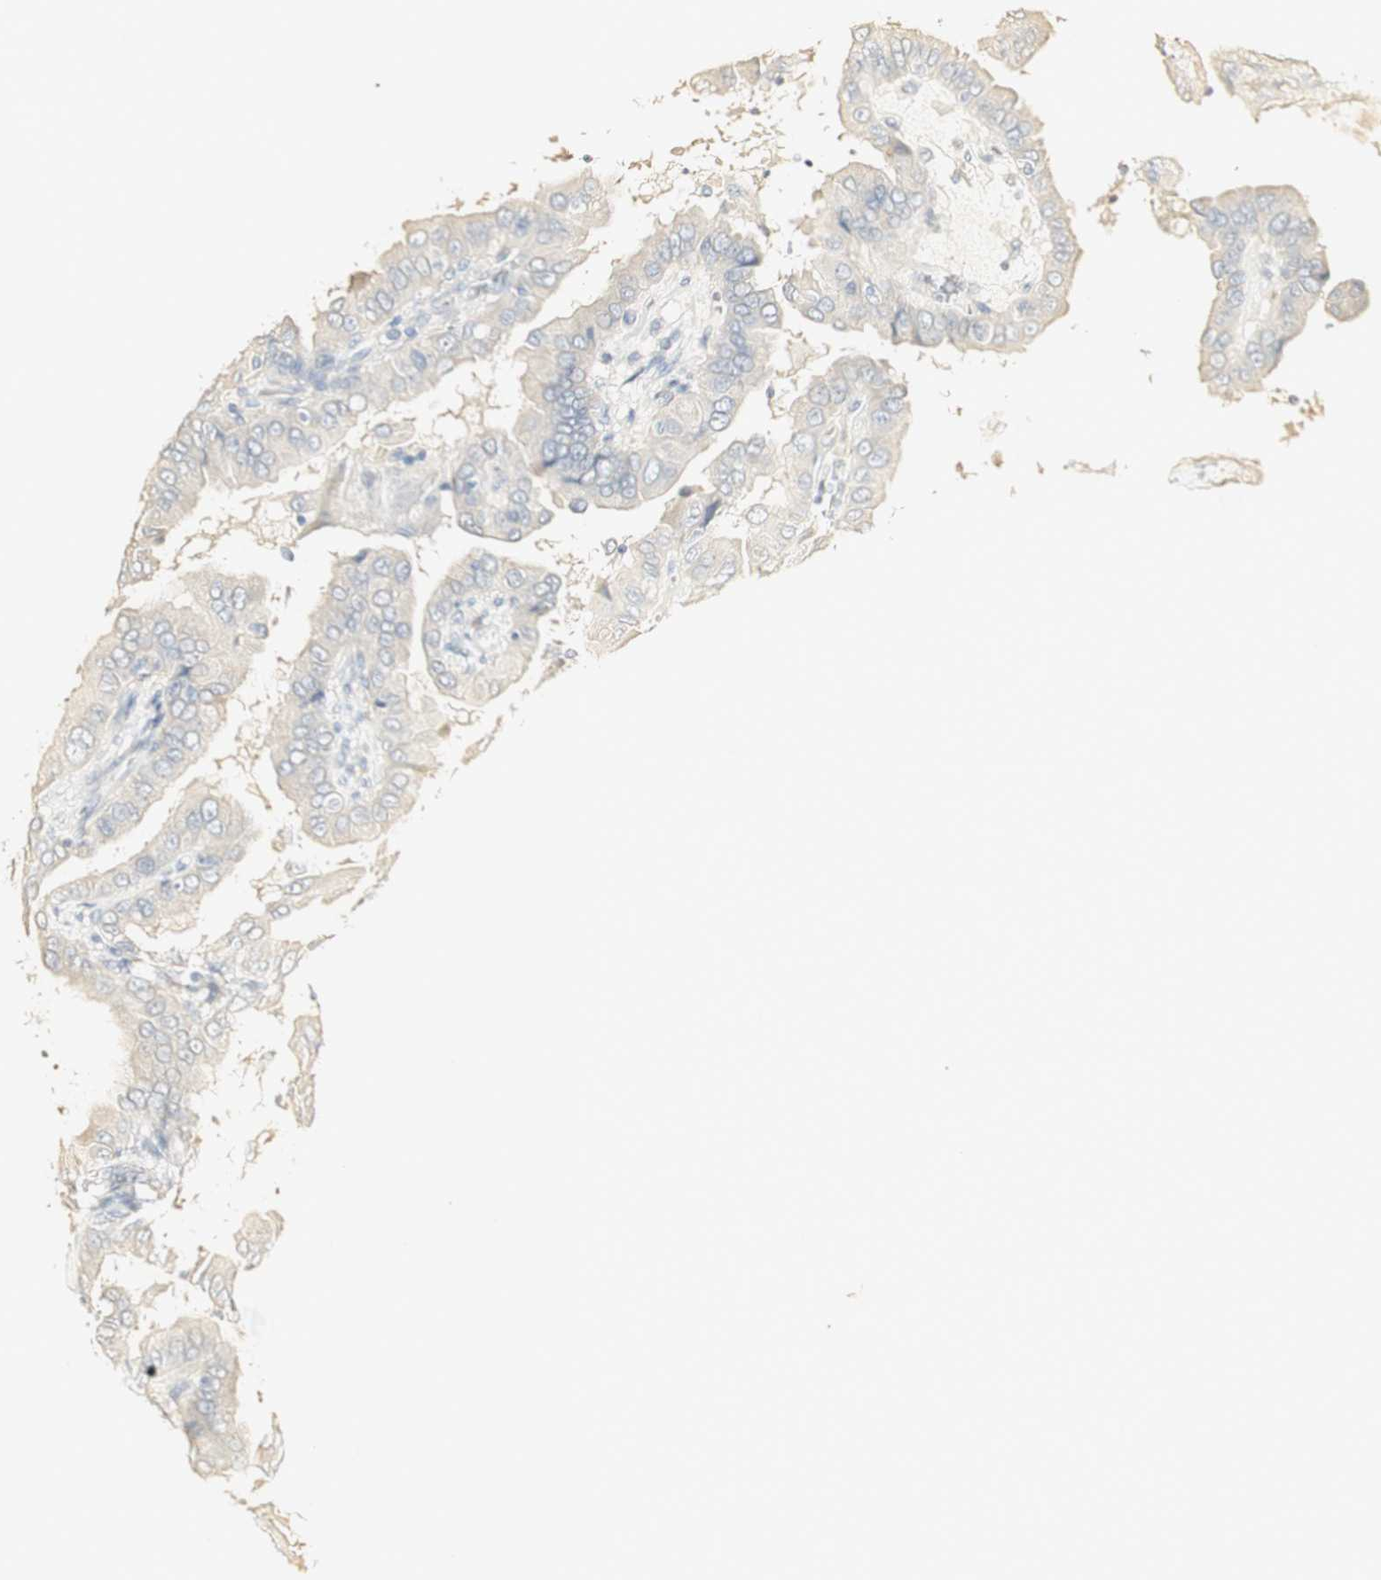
{"staining": {"intensity": "negative", "quantity": "none", "location": "none"}, "tissue": "thyroid cancer", "cell_type": "Tumor cells", "image_type": "cancer", "snomed": [{"axis": "morphology", "description": "Papillary adenocarcinoma, NOS"}, {"axis": "topography", "description": "Thyroid gland"}], "caption": "The image reveals no significant expression in tumor cells of thyroid cancer.", "gene": "FMO3", "patient": {"sex": "male", "age": 33}}